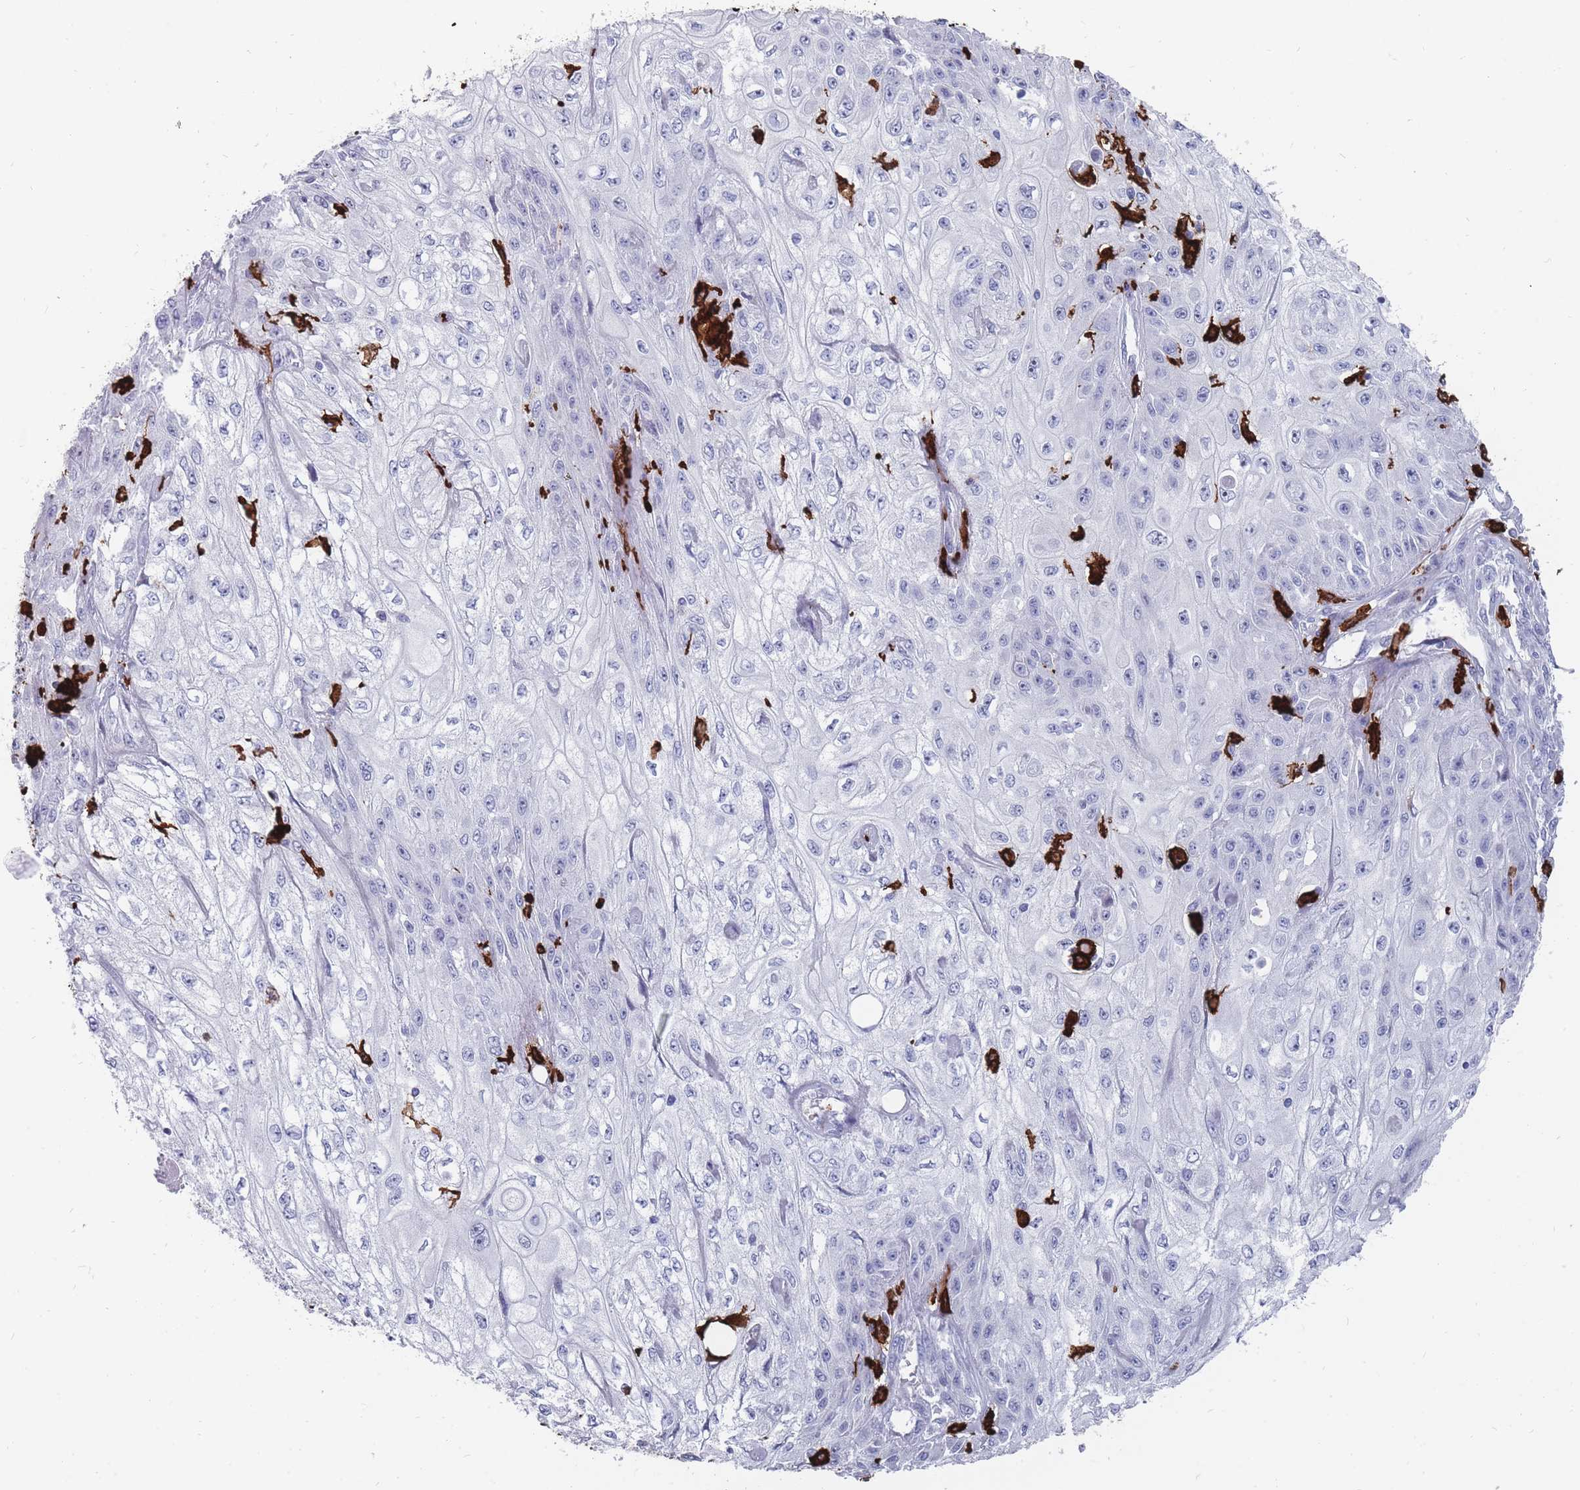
{"staining": {"intensity": "negative", "quantity": "none", "location": "none"}, "tissue": "skin cancer", "cell_type": "Tumor cells", "image_type": "cancer", "snomed": [{"axis": "morphology", "description": "Squamous cell carcinoma, NOS"}, {"axis": "morphology", "description": "Squamous cell carcinoma, metastatic, NOS"}, {"axis": "topography", "description": "Skin"}, {"axis": "topography", "description": "Lymph node"}], "caption": "Immunohistochemistry (IHC) of squamous cell carcinoma (skin) exhibits no staining in tumor cells. Brightfield microscopy of immunohistochemistry (IHC) stained with DAB (3,3'-diaminobenzidine) (brown) and hematoxylin (blue), captured at high magnification.", "gene": "AIF1", "patient": {"sex": "male", "age": 75}}